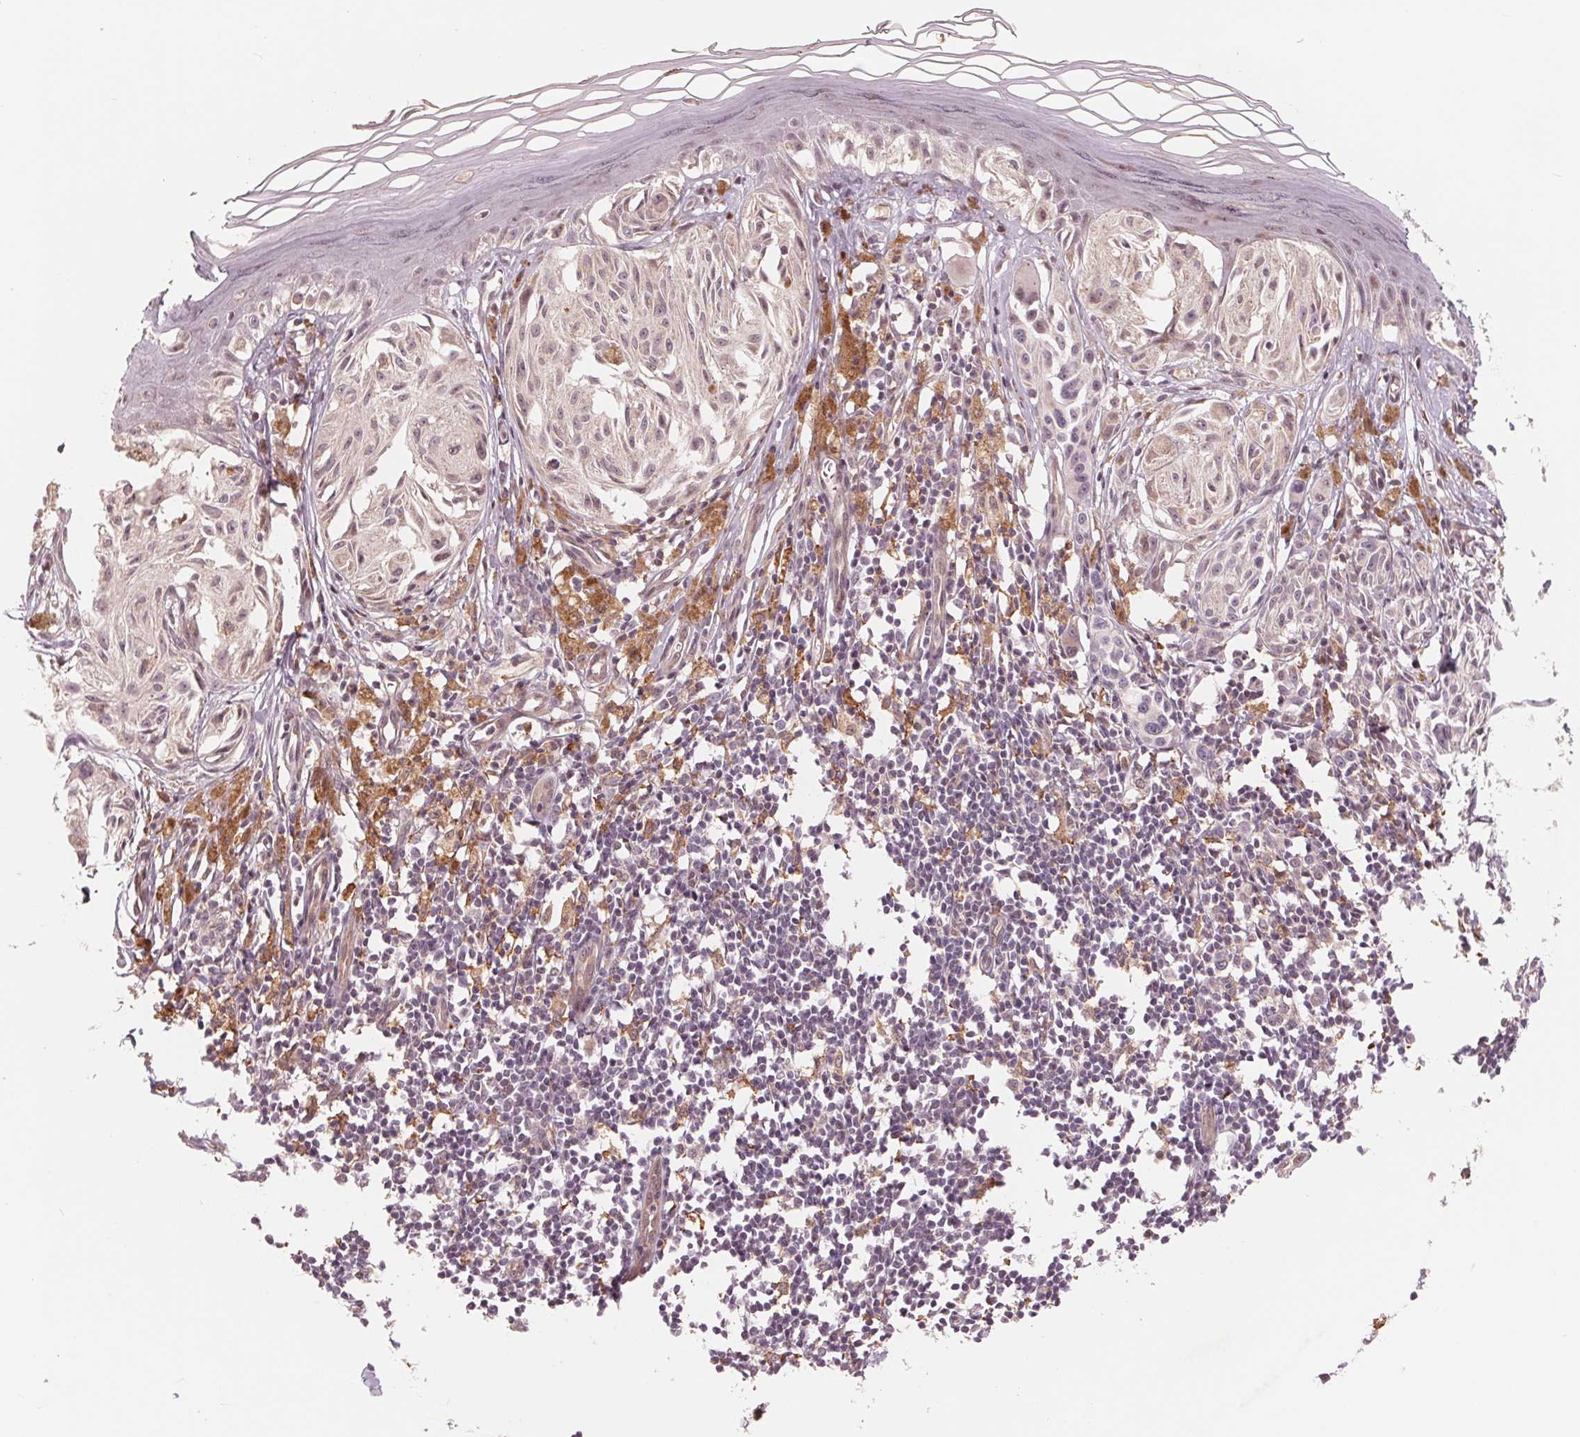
{"staining": {"intensity": "negative", "quantity": "none", "location": "none"}, "tissue": "melanoma", "cell_type": "Tumor cells", "image_type": "cancer", "snomed": [{"axis": "morphology", "description": "Malignant melanoma, NOS"}, {"axis": "topography", "description": "Skin"}], "caption": "There is no significant positivity in tumor cells of melanoma.", "gene": "IL9R", "patient": {"sex": "female", "age": 38}}